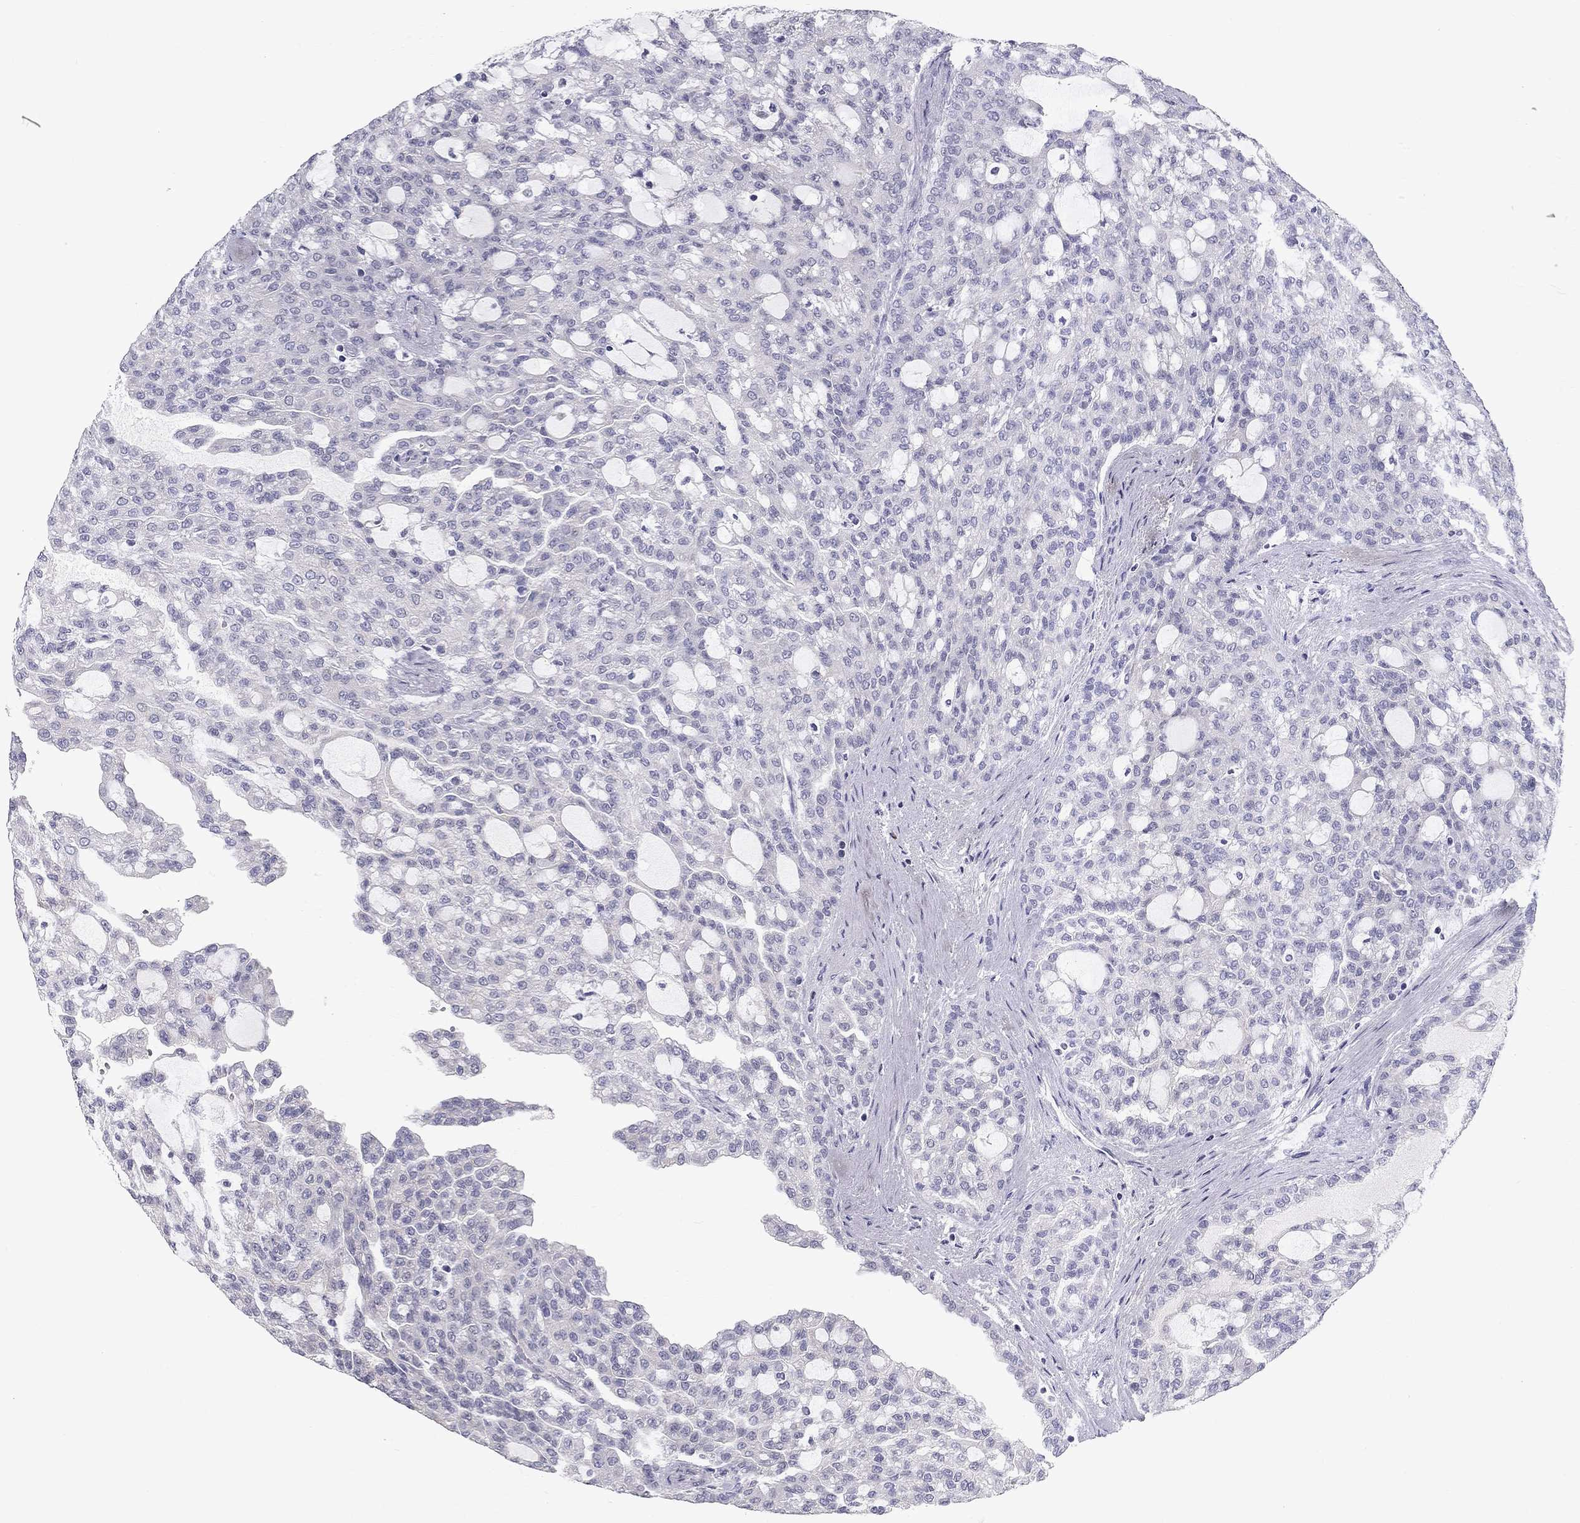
{"staining": {"intensity": "negative", "quantity": "none", "location": "none"}, "tissue": "renal cancer", "cell_type": "Tumor cells", "image_type": "cancer", "snomed": [{"axis": "morphology", "description": "Adenocarcinoma, NOS"}, {"axis": "topography", "description": "Kidney"}], "caption": "There is no significant expression in tumor cells of renal adenocarcinoma. (DAB immunohistochemistry (IHC), high magnification).", "gene": "CLIC6", "patient": {"sex": "male", "age": 63}}